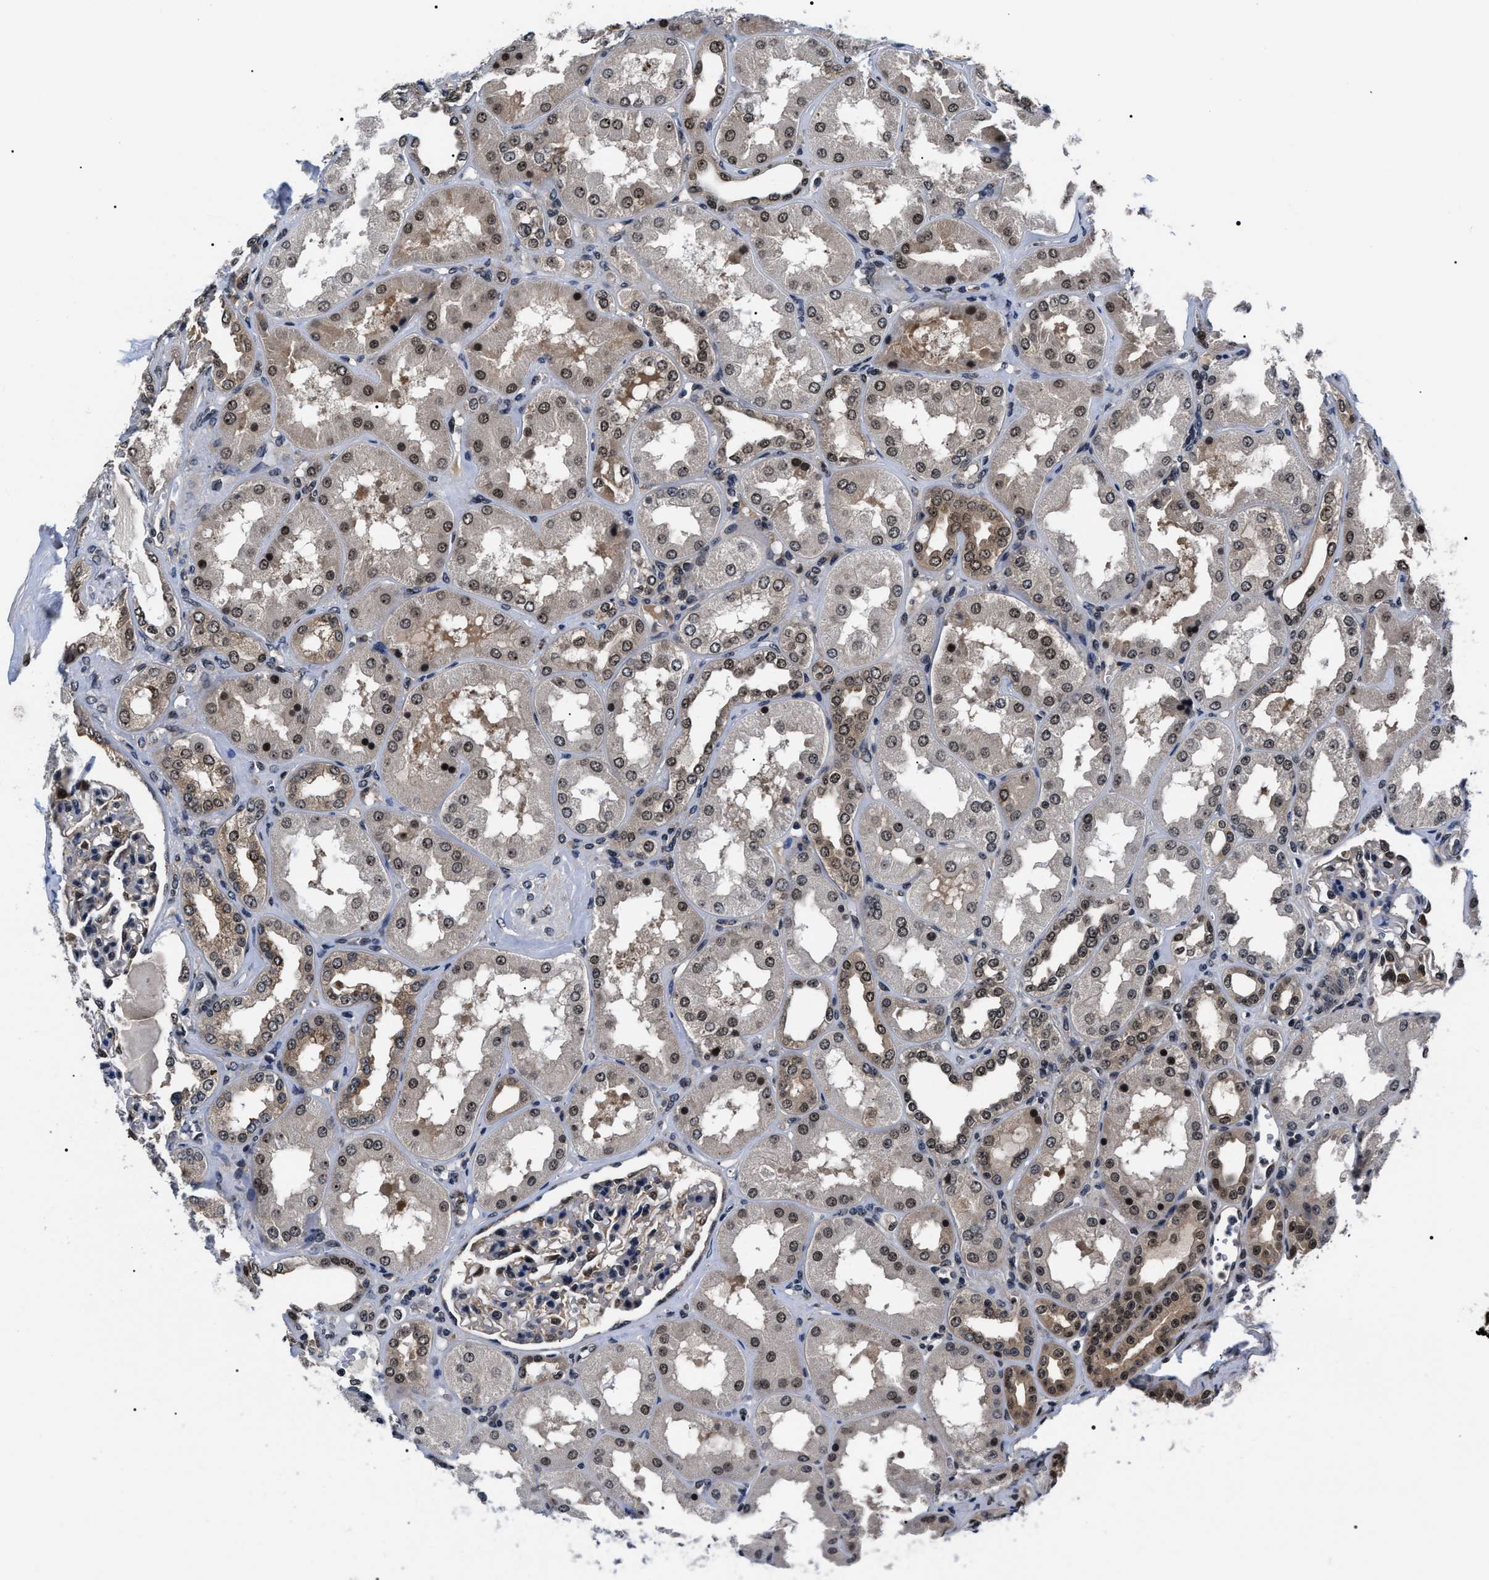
{"staining": {"intensity": "moderate", "quantity": "25%-75%", "location": "nuclear"}, "tissue": "kidney", "cell_type": "Cells in glomeruli", "image_type": "normal", "snomed": [{"axis": "morphology", "description": "Normal tissue, NOS"}, {"axis": "topography", "description": "Kidney"}], "caption": "Cells in glomeruli exhibit moderate nuclear staining in approximately 25%-75% of cells in normal kidney.", "gene": "CSNK2A1", "patient": {"sex": "female", "age": 56}}